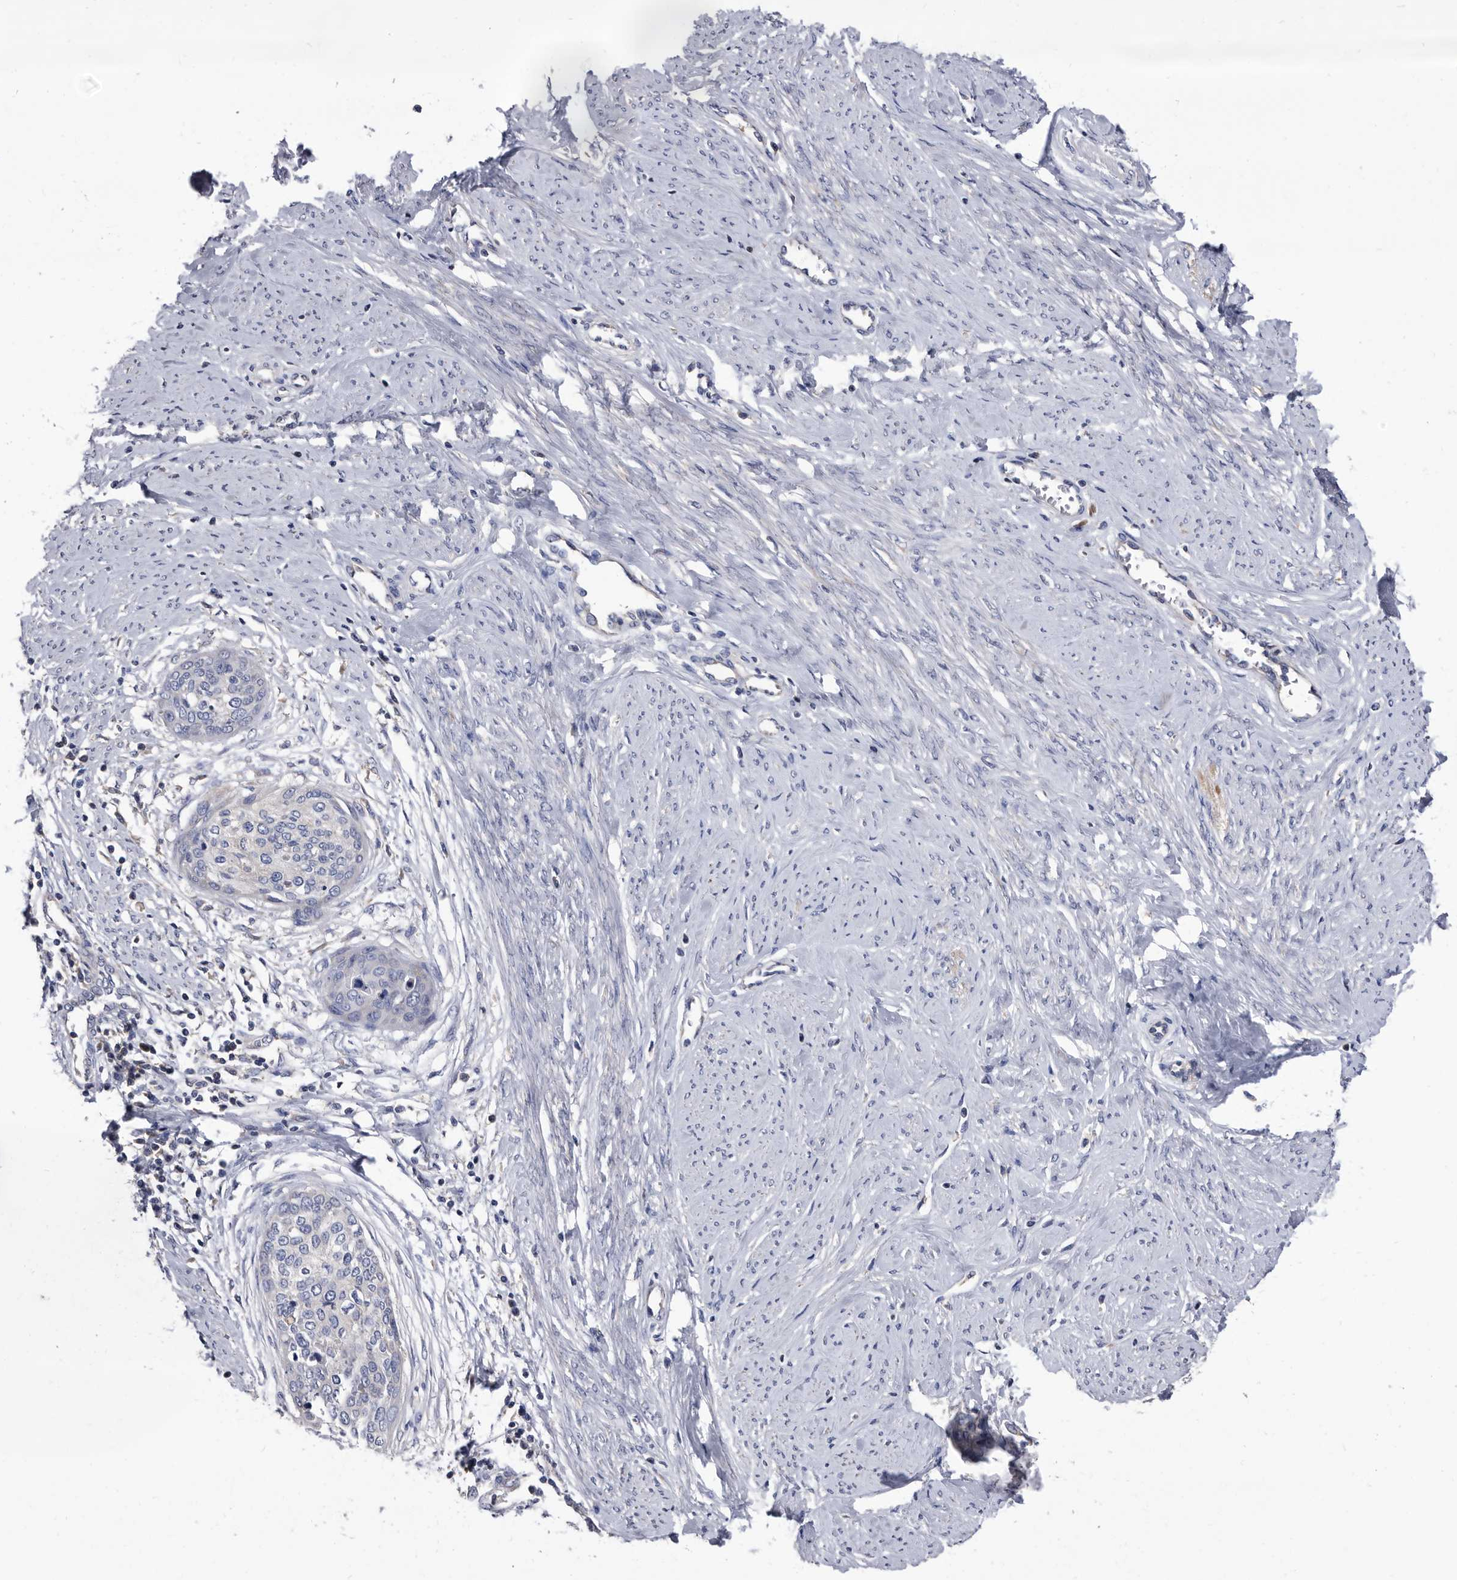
{"staining": {"intensity": "negative", "quantity": "none", "location": "none"}, "tissue": "cervical cancer", "cell_type": "Tumor cells", "image_type": "cancer", "snomed": [{"axis": "morphology", "description": "Squamous cell carcinoma, NOS"}, {"axis": "topography", "description": "Cervix"}], "caption": "The image shows no significant staining in tumor cells of cervical cancer (squamous cell carcinoma).", "gene": "DTNBP1", "patient": {"sex": "female", "age": 37}}